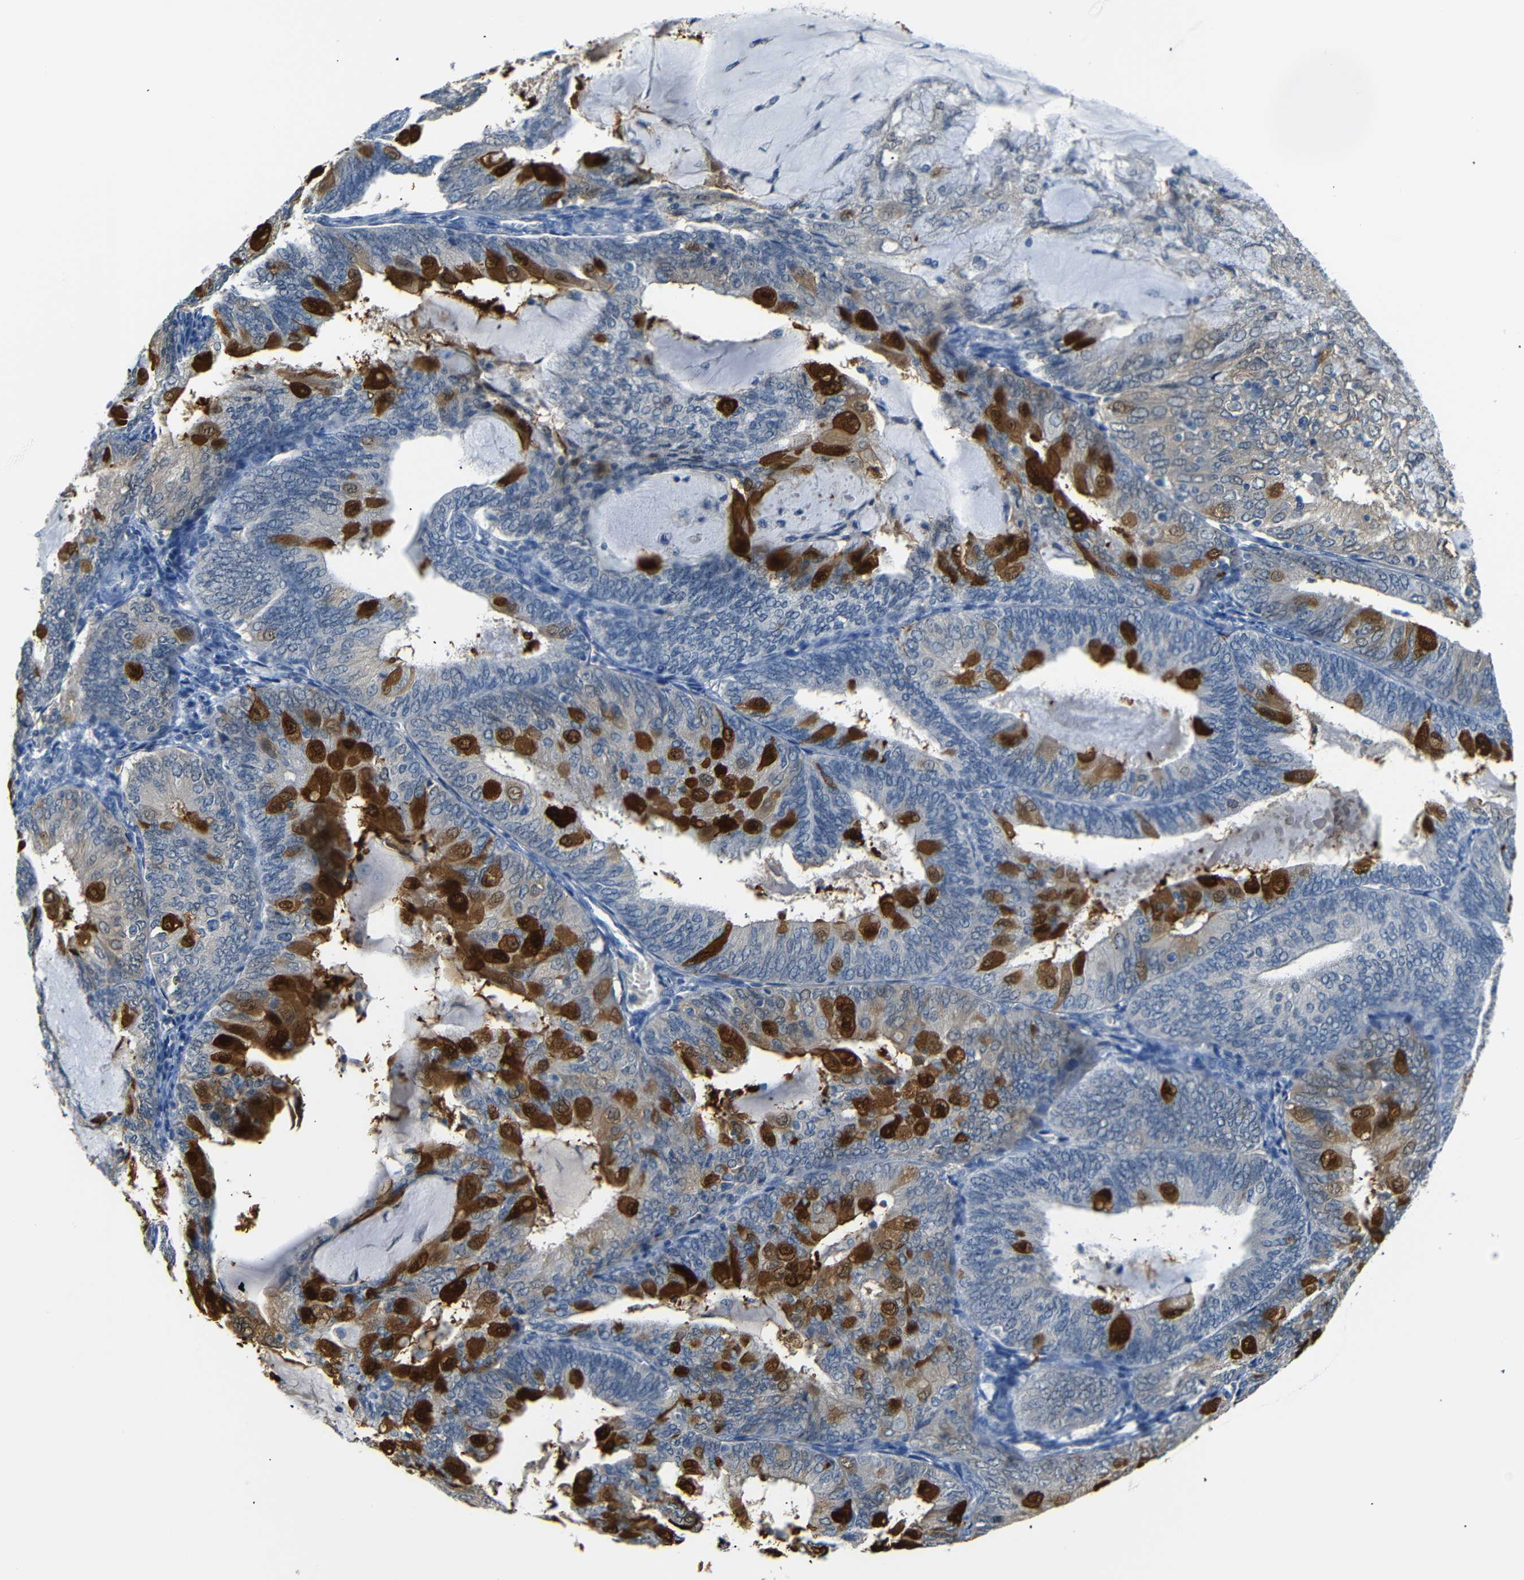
{"staining": {"intensity": "strong", "quantity": "25%-75%", "location": "cytoplasmic/membranous,nuclear"}, "tissue": "endometrial cancer", "cell_type": "Tumor cells", "image_type": "cancer", "snomed": [{"axis": "morphology", "description": "Adenocarcinoma, NOS"}, {"axis": "topography", "description": "Endometrium"}], "caption": "Immunohistochemical staining of human endometrial cancer (adenocarcinoma) exhibits high levels of strong cytoplasmic/membranous and nuclear positivity in about 25%-75% of tumor cells. (Brightfield microscopy of DAB IHC at high magnification).", "gene": "SFN", "patient": {"sex": "female", "age": 81}}